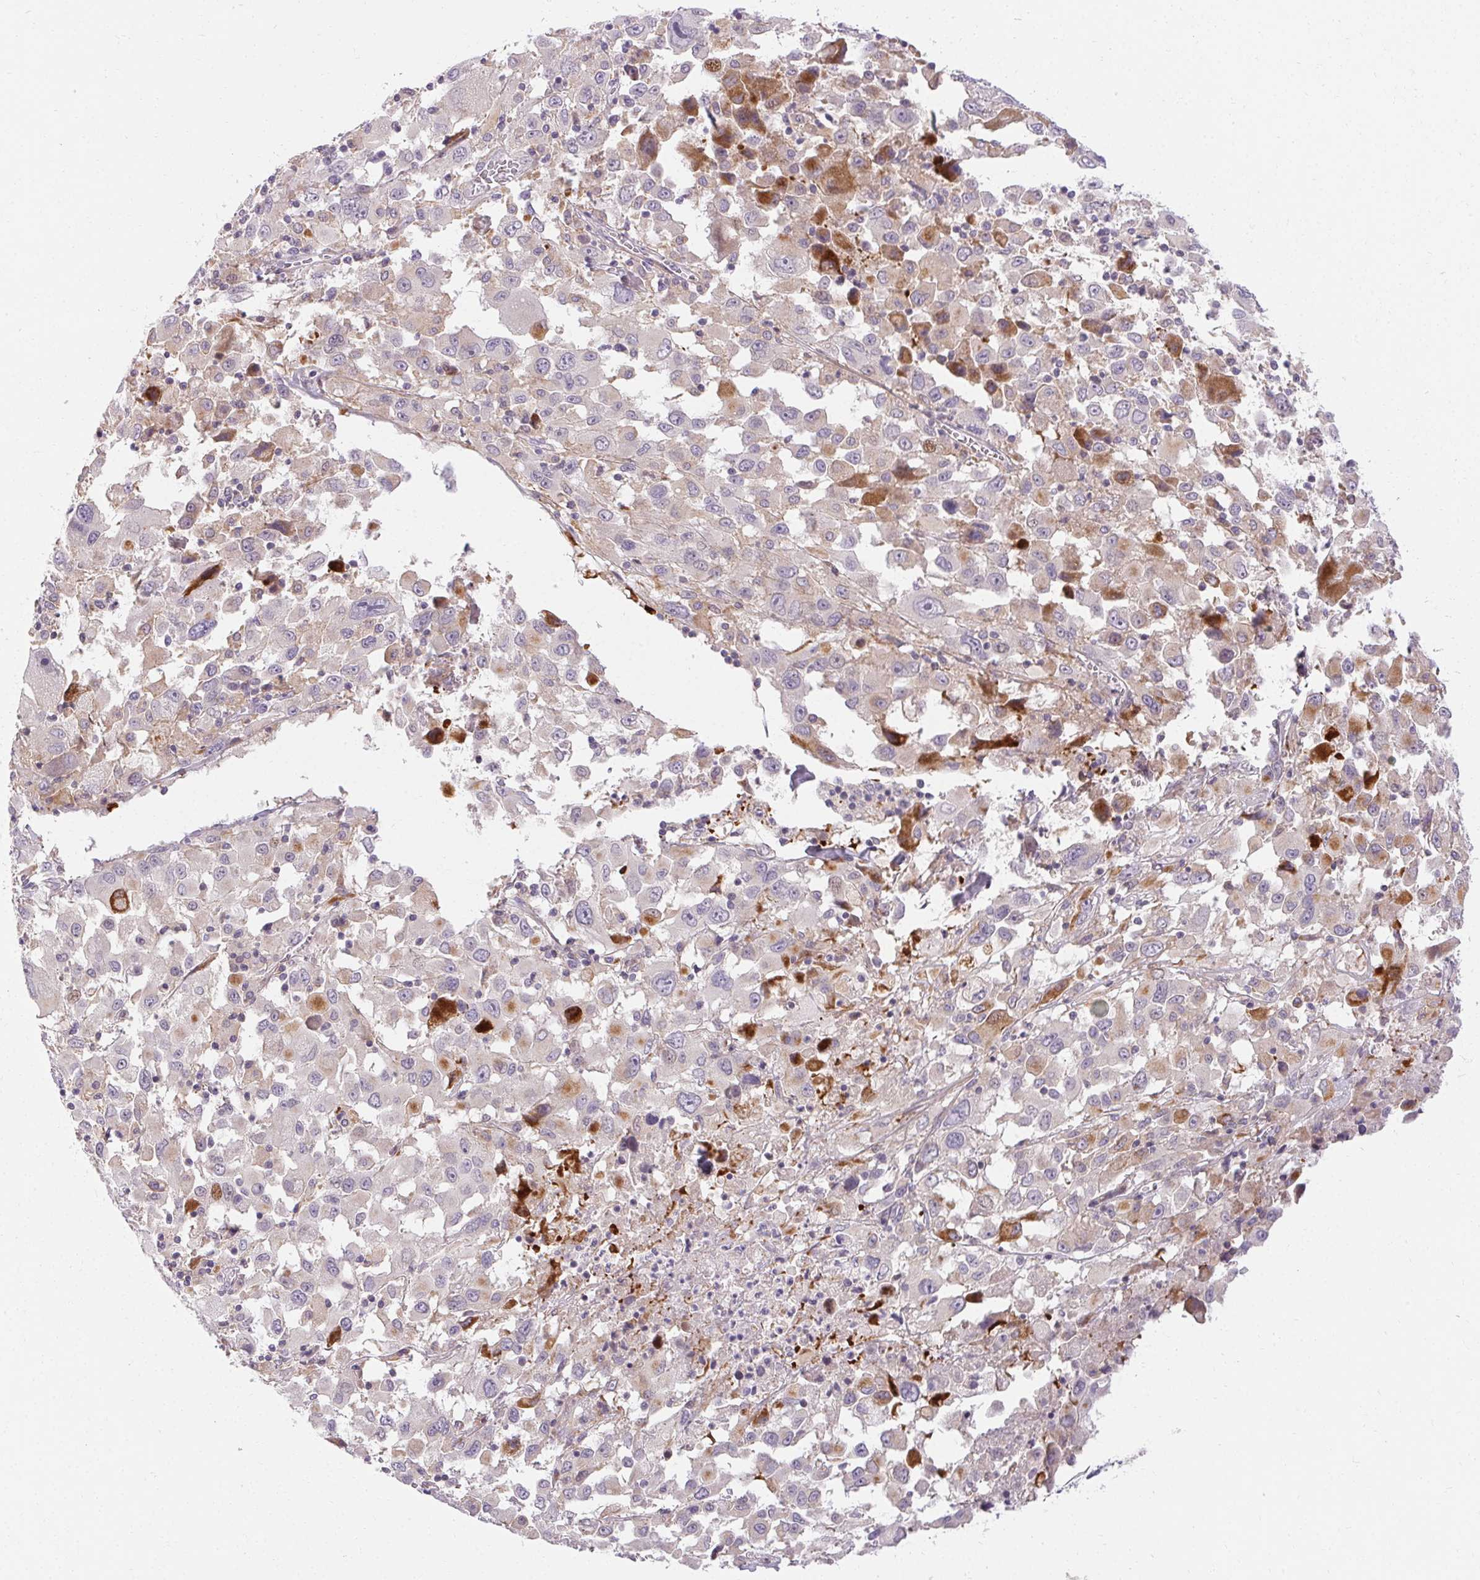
{"staining": {"intensity": "moderate", "quantity": "<25%", "location": "cytoplasmic/membranous,nuclear"}, "tissue": "melanoma", "cell_type": "Tumor cells", "image_type": "cancer", "snomed": [{"axis": "morphology", "description": "Malignant melanoma, Metastatic site"}, {"axis": "topography", "description": "Soft tissue"}], "caption": "DAB immunohistochemical staining of human malignant melanoma (metastatic site) displays moderate cytoplasmic/membranous and nuclear protein positivity in about <25% of tumor cells.", "gene": "TMEM52B", "patient": {"sex": "male", "age": 50}}